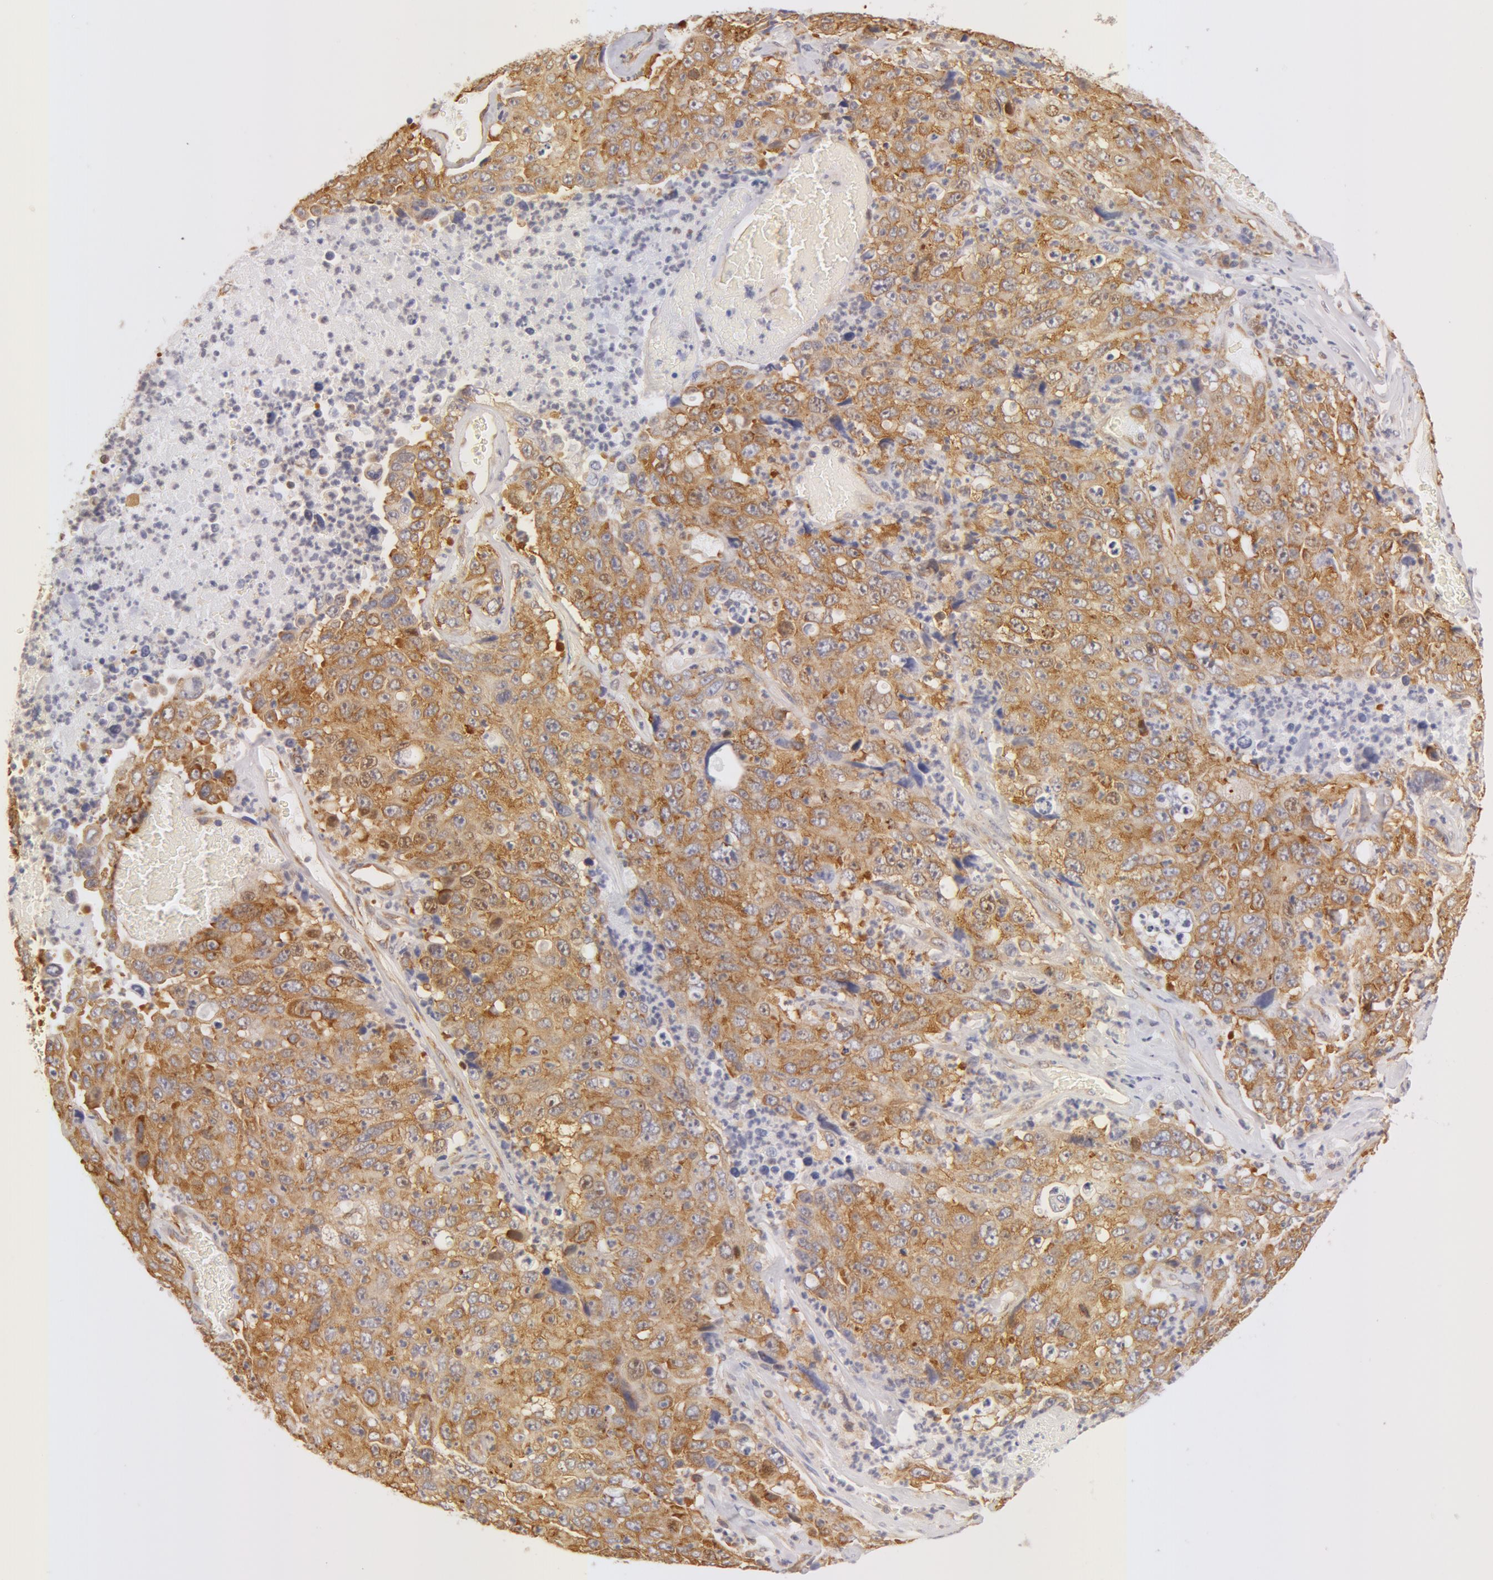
{"staining": {"intensity": "weak", "quantity": ">75%", "location": "cytoplasmic/membranous"}, "tissue": "lung cancer", "cell_type": "Tumor cells", "image_type": "cancer", "snomed": [{"axis": "morphology", "description": "Squamous cell carcinoma, NOS"}, {"axis": "topography", "description": "Lung"}], "caption": "Human lung cancer (squamous cell carcinoma) stained with a brown dye displays weak cytoplasmic/membranous positive expression in about >75% of tumor cells.", "gene": "DDX3Y", "patient": {"sex": "male", "age": 64}}